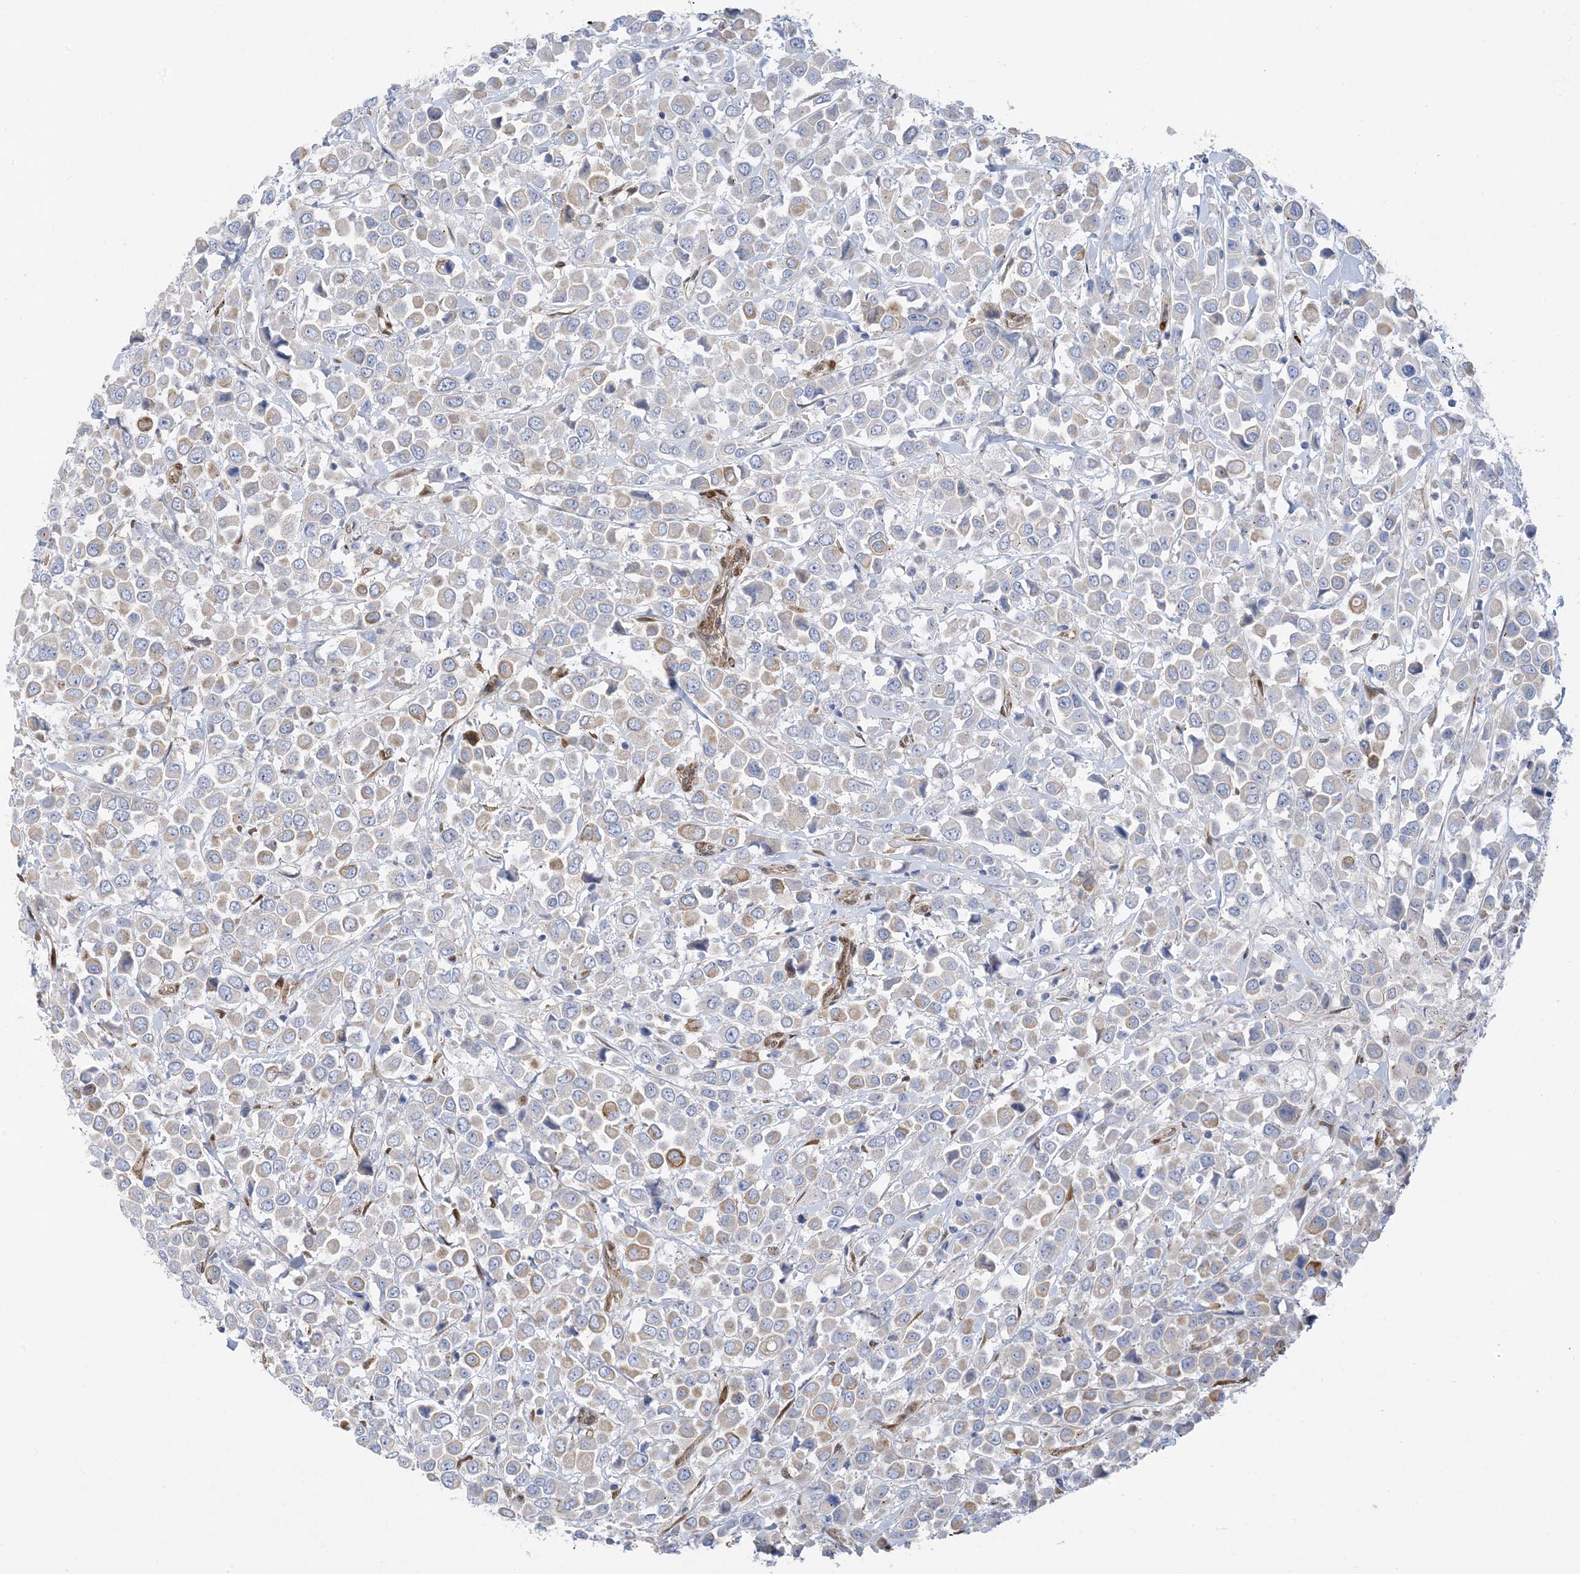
{"staining": {"intensity": "moderate", "quantity": "<25%", "location": "cytoplasmic/membranous"}, "tissue": "breast cancer", "cell_type": "Tumor cells", "image_type": "cancer", "snomed": [{"axis": "morphology", "description": "Duct carcinoma"}, {"axis": "topography", "description": "Breast"}], "caption": "Protein staining of infiltrating ductal carcinoma (breast) tissue reveals moderate cytoplasmic/membranous expression in approximately <25% of tumor cells.", "gene": "RBMS3", "patient": {"sex": "female", "age": 61}}